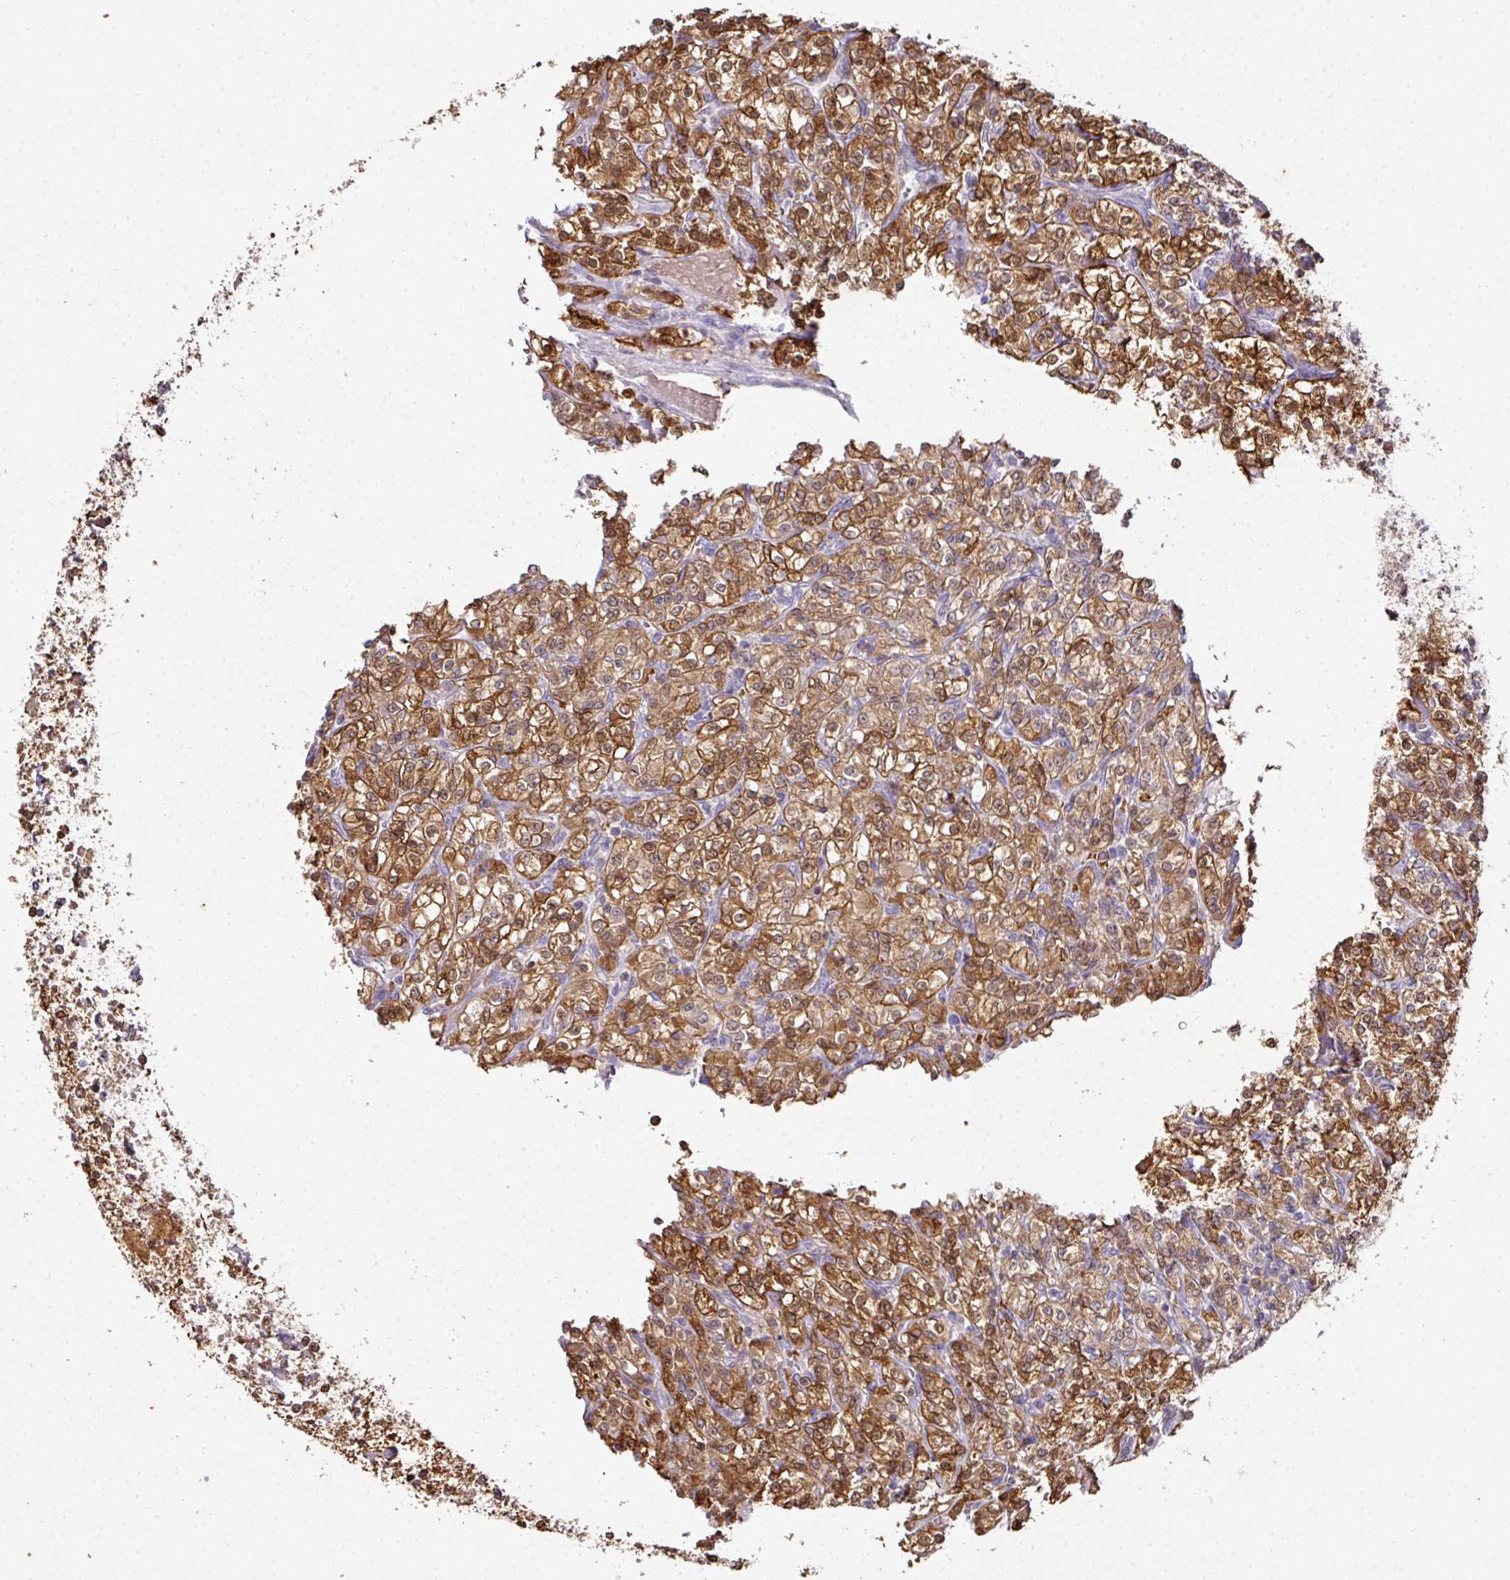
{"staining": {"intensity": "moderate", "quantity": ">75%", "location": "cytoplasmic/membranous,nuclear"}, "tissue": "renal cancer", "cell_type": "Tumor cells", "image_type": "cancer", "snomed": [{"axis": "morphology", "description": "Adenocarcinoma, NOS"}, {"axis": "topography", "description": "Kidney"}], "caption": "Renal adenocarcinoma stained for a protein (brown) shows moderate cytoplasmic/membranous and nuclear positive staining in about >75% of tumor cells.", "gene": "ANKRD18A", "patient": {"sex": "male", "age": 77}}